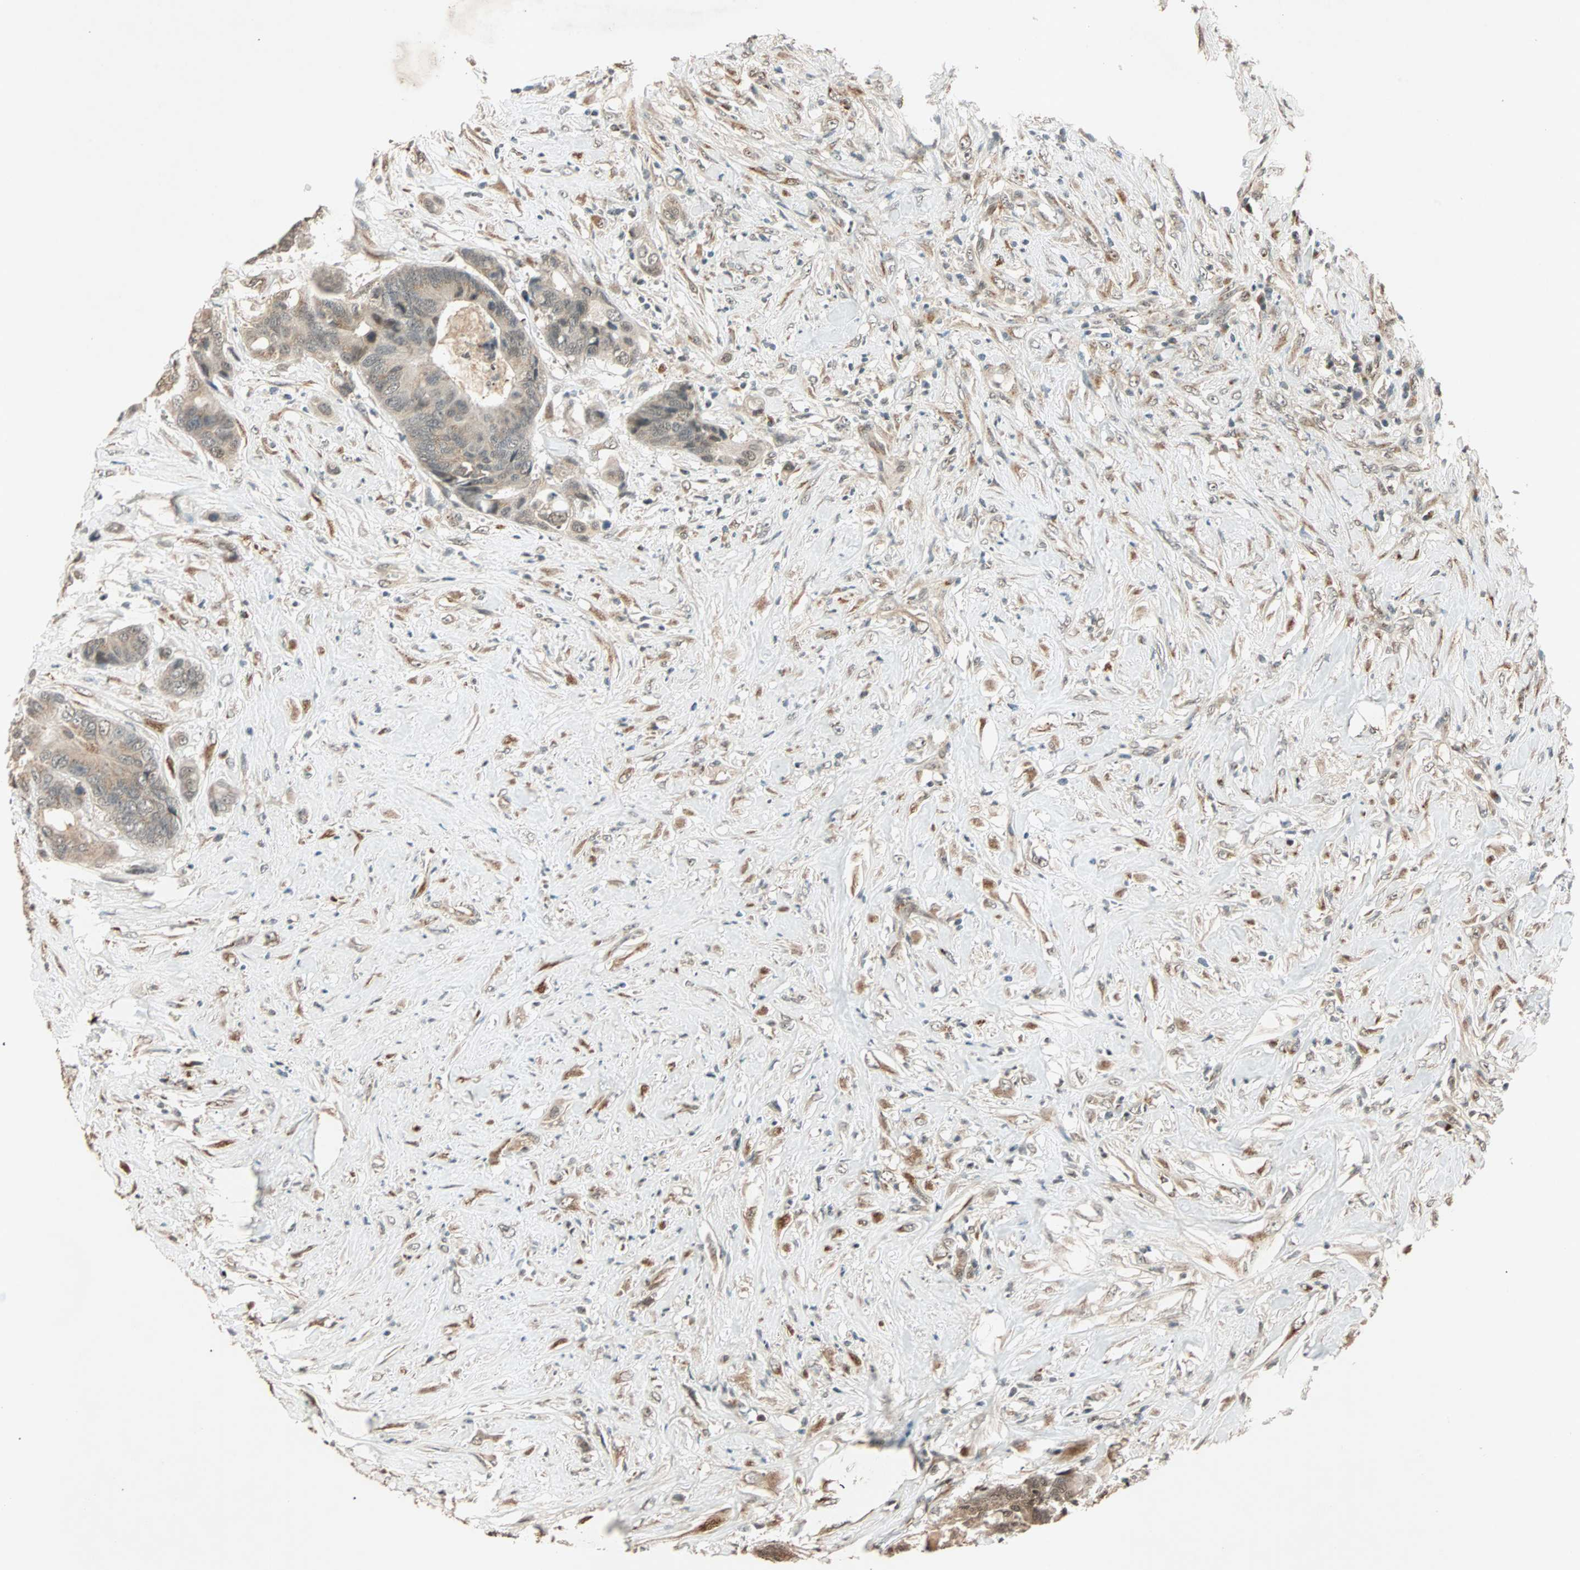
{"staining": {"intensity": "weak", "quantity": "25%-75%", "location": "cytoplasmic/membranous"}, "tissue": "colorectal cancer", "cell_type": "Tumor cells", "image_type": "cancer", "snomed": [{"axis": "morphology", "description": "Adenocarcinoma, NOS"}, {"axis": "topography", "description": "Rectum"}], "caption": "The image demonstrates a brown stain indicating the presence of a protein in the cytoplasmic/membranous of tumor cells in adenocarcinoma (colorectal).", "gene": "PRDM2", "patient": {"sex": "male", "age": 55}}